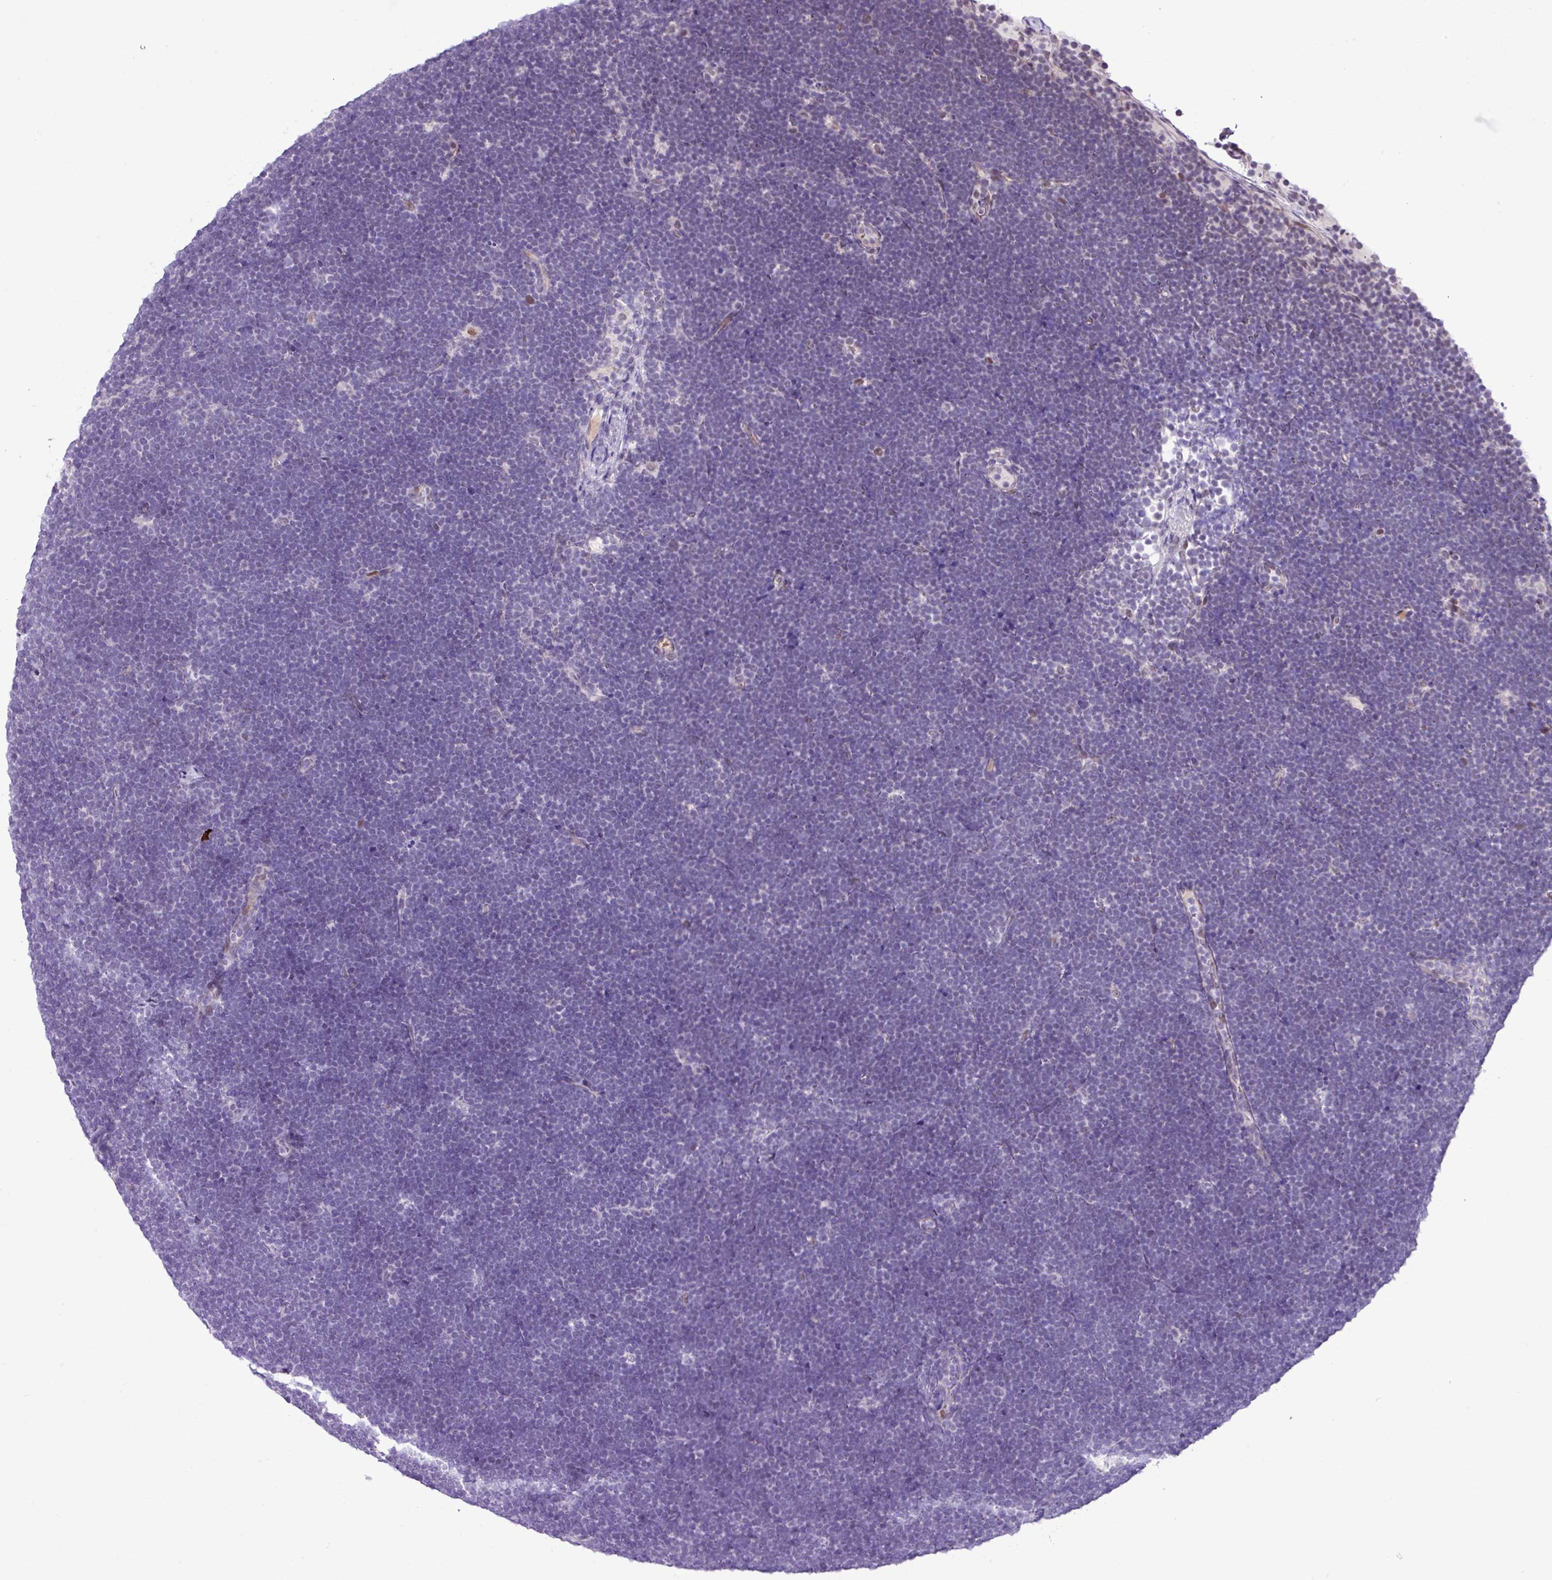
{"staining": {"intensity": "negative", "quantity": "none", "location": "none"}, "tissue": "lymphoma", "cell_type": "Tumor cells", "image_type": "cancer", "snomed": [{"axis": "morphology", "description": "Malignant lymphoma, non-Hodgkin's type, High grade"}, {"axis": "topography", "description": "Lymph node"}], "caption": "Protein analysis of high-grade malignant lymphoma, non-Hodgkin's type displays no significant positivity in tumor cells.", "gene": "YLPM1", "patient": {"sex": "male", "age": 13}}